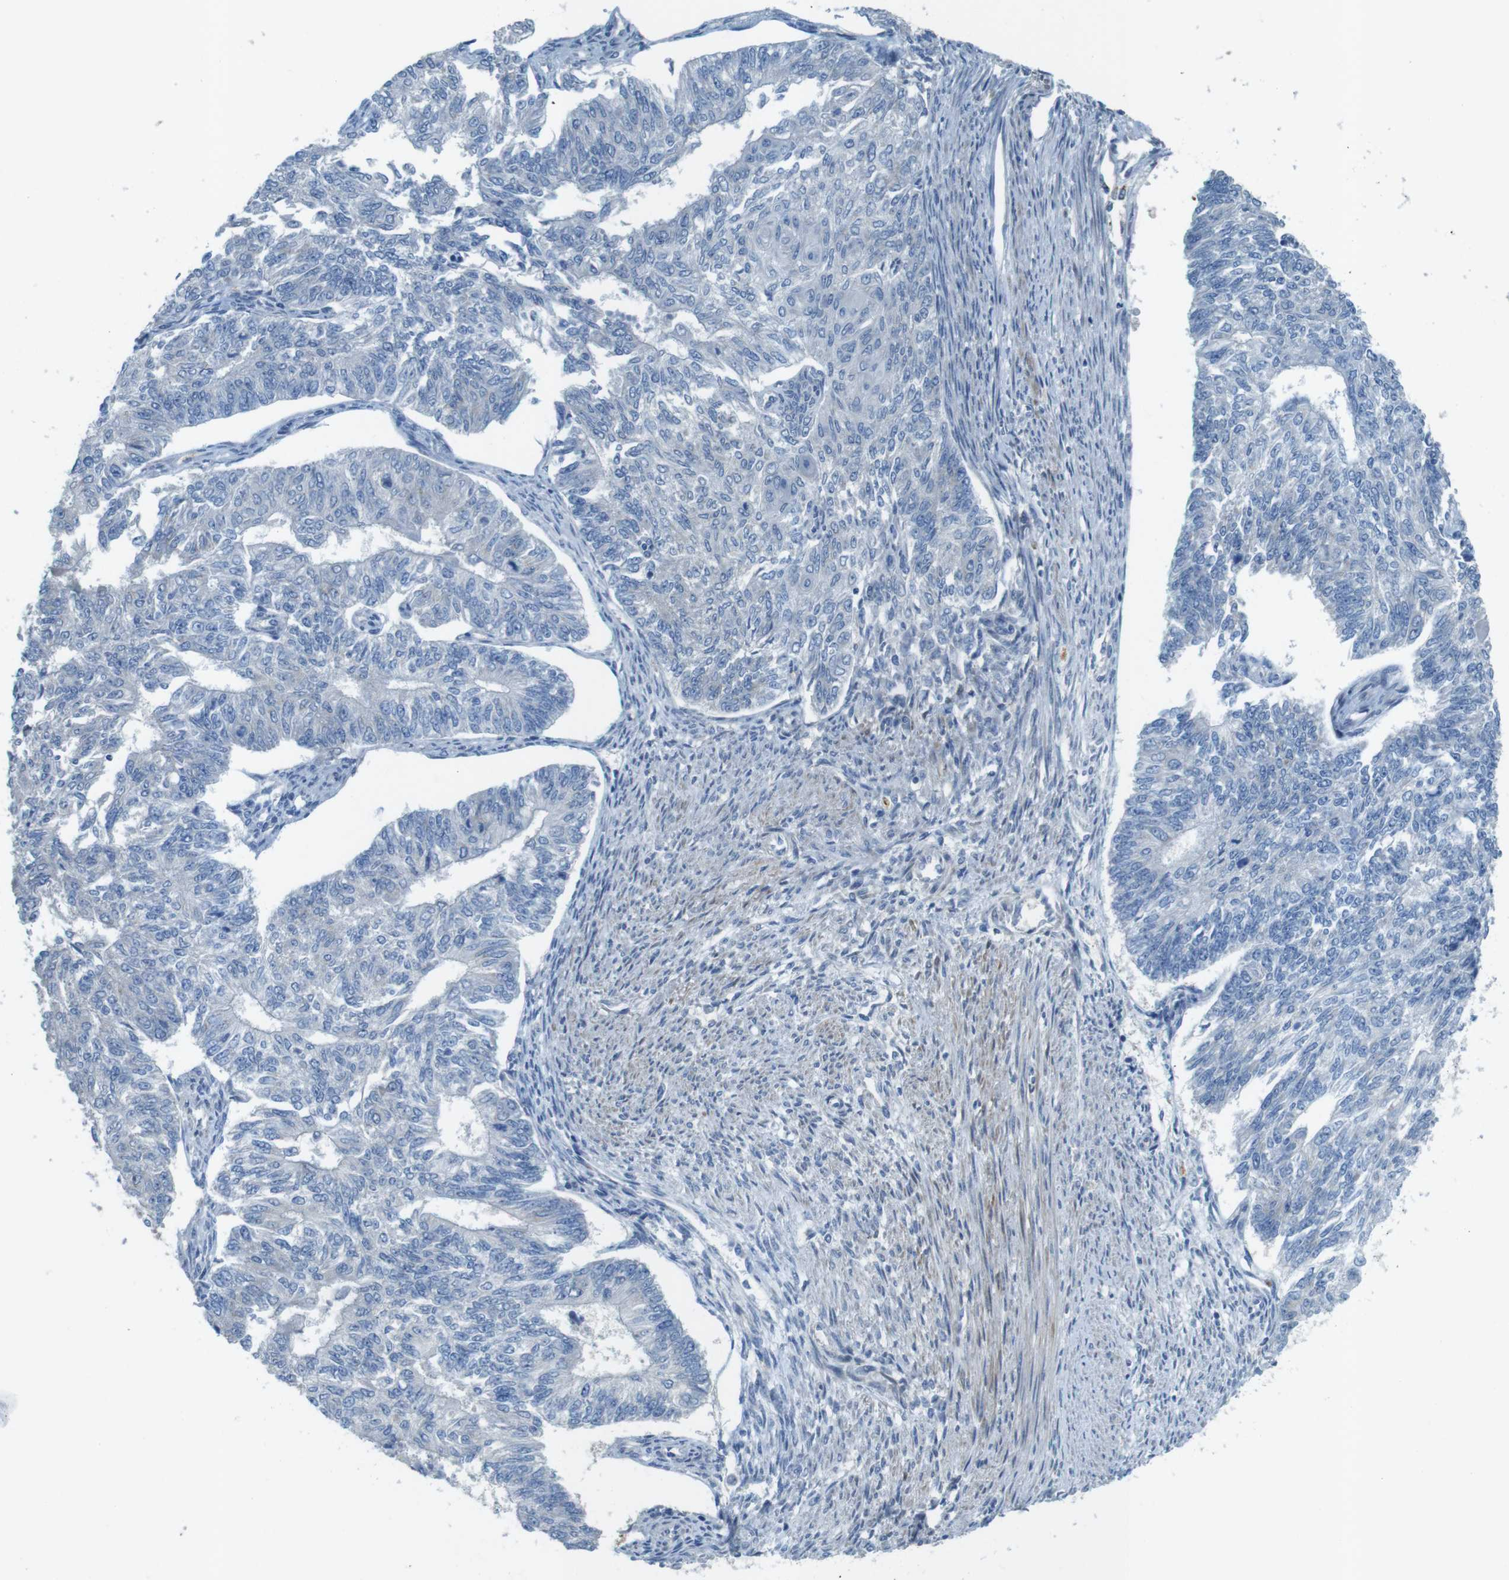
{"staining": {"intensity": "negative", "quantity": "none", "location": "none"}, "tissue": "endometrial cancer", "cell_type": "Tumor cells", "image_type": "cancer", "snomed": [{"axis": "morphology", "description": "Adenocarcinoma, NOS"}, {"axis": "topography", "description": "Endometrium"}], "caption": "IHC micrograph of human endometrial cancer stained for a protein (brown), which exhibits no staining in tumor cells.", "gene": "TYW1", "patient": {"sex": "female", "age": 32}}